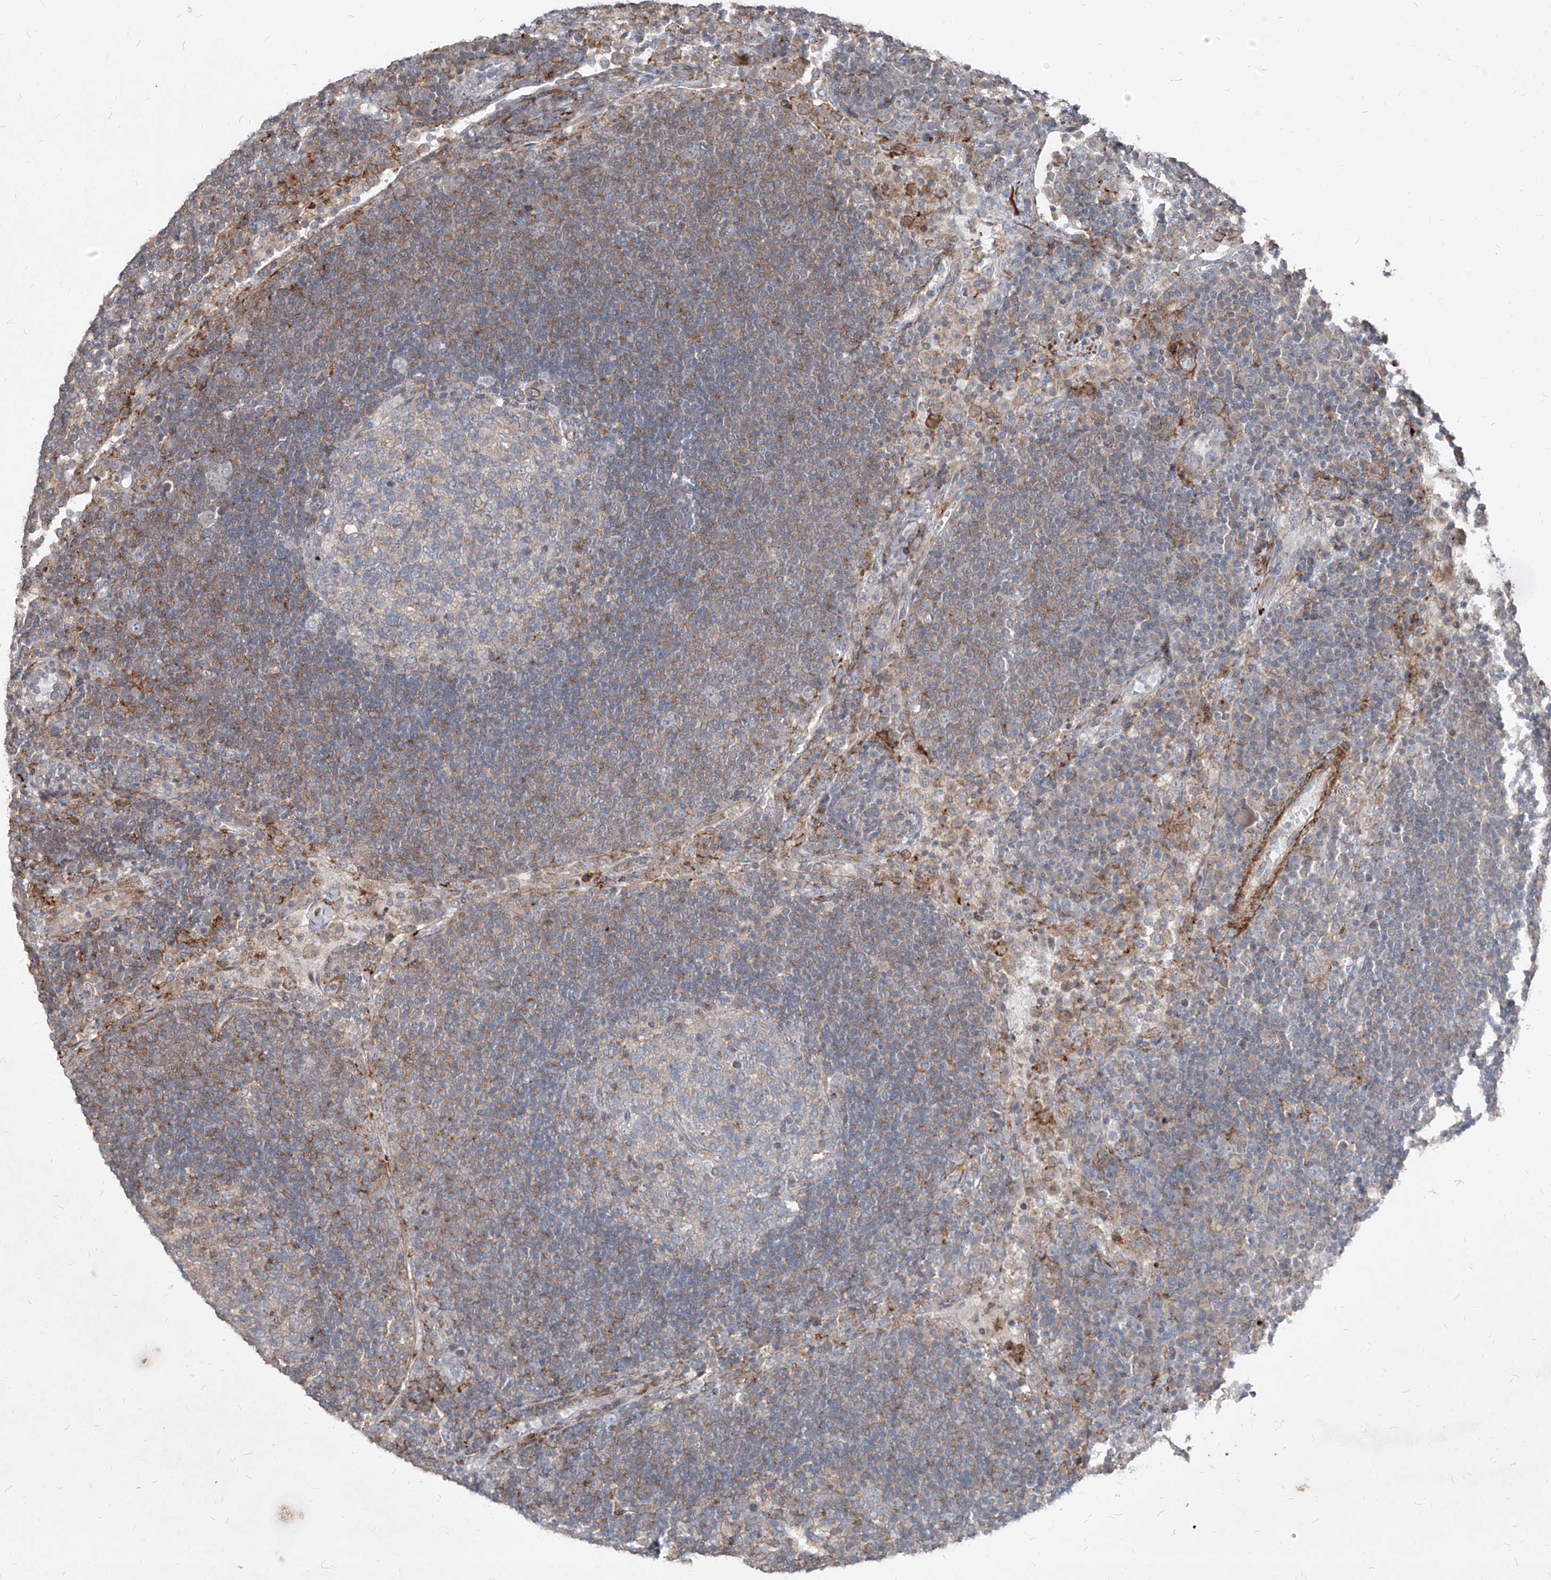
{"staining": {"intensity": "negative", "quantity": "none", "location": "none"}, "tissue": "lymph node", "cell_type": "Germinal center cells", "image_type": "normal", "snomed": [{"axis": "morphology", "description": "Normal tissue, NOS"}, {"axis": "topography", "description": "Lymph node"}], "caption": "High magnification brightfield microscopy of unremarkable lymph node stained with DAB (brown) and counterstained with hematoxylin (blue): germinal center cells show no significant staining. (DAB IHC, high magnification).", "gene": "UFD1", "patient": {"sex": "female", "age": 53}}